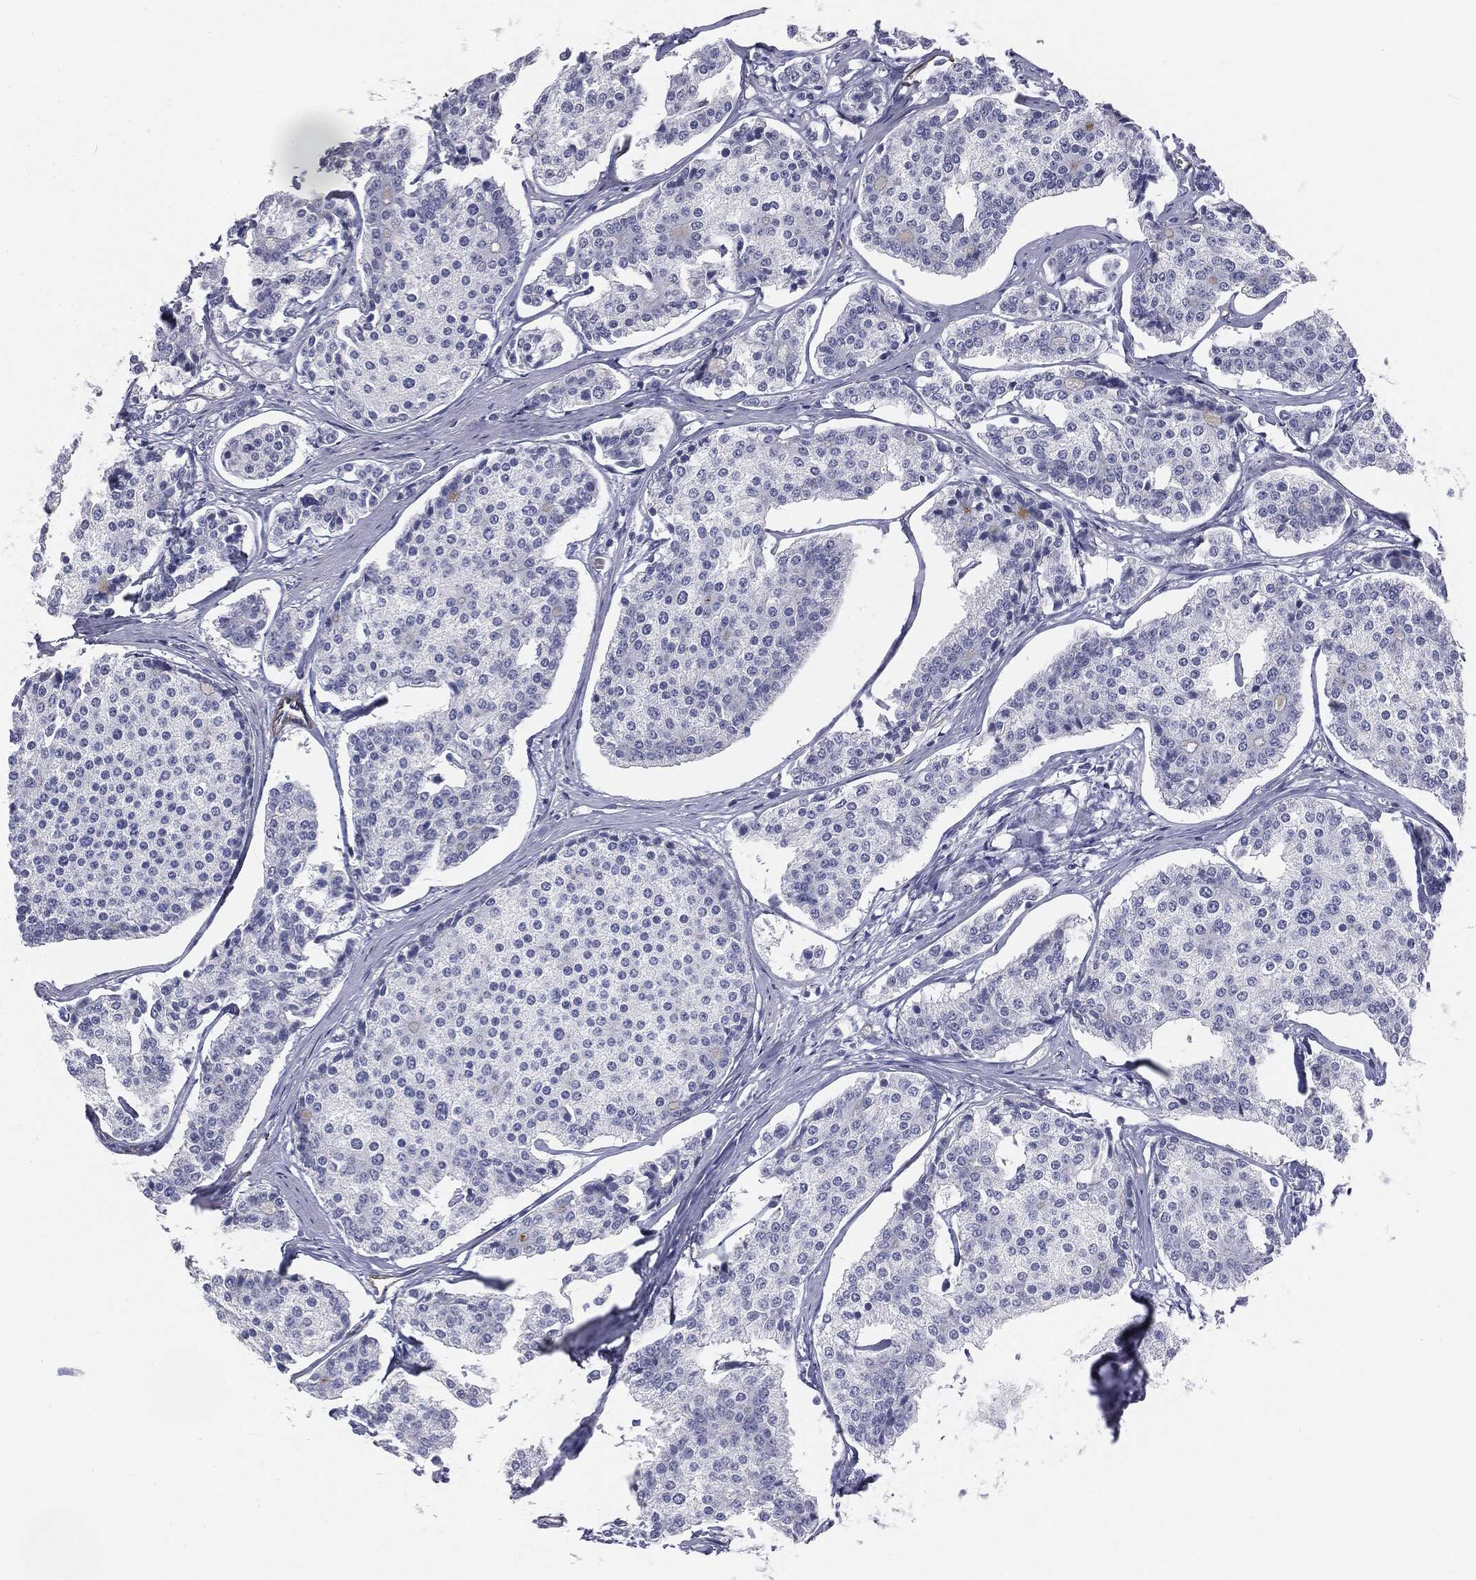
{"staining": {"intensity": "negative", "quantity": "none", "location": "none"}, "tissue": "carcinoid", "cell_type": "Tumor cells", "image_type": "cancer", "snomed": [{"axis": "morphology", "description": "Carcinoid, malignant, NOS"}, {"axis": "topography", "description": "Small intestine"}], "caption": "This is an immunohistochemistry image of human carcinoid. There is no positivity in tumor cells.", "gene": "MUC5AC", "patient": {"sex": "female", "age": 65}}